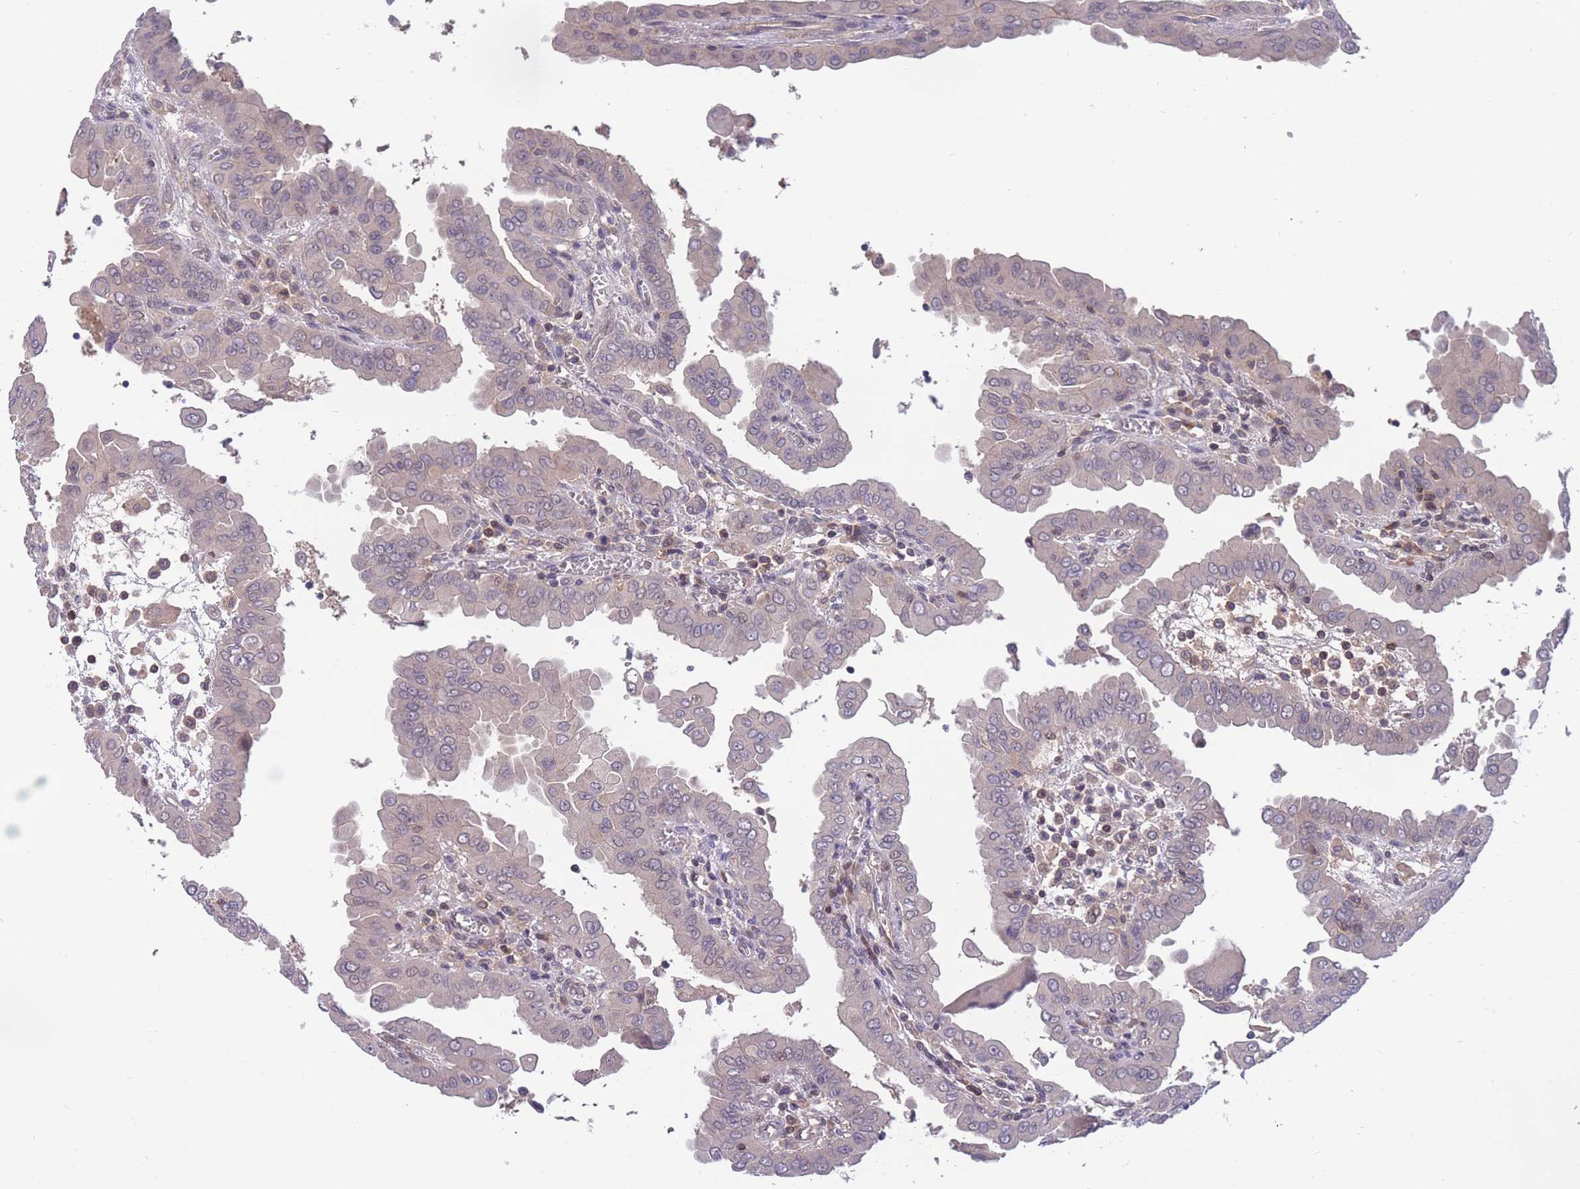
{"staining": {"intensity": "negative", "quantity": "none", "location": "none"}, "tissue": "thyroid cancer", "cell_type": "Tumor cells", "image_type": "cancer", "snomed": [{"axis": "morphology", "description": "Papillary adenocarcinoma, NOS"}, {"axis": "topography", "description": "Thyroid gland"}], "caption": "Immunohistochemical staining of thyroid cancer (papillary adenocarcinoma) demonstrates no significant expression in tumor cells.", "gene": "UBE2N", "patient": {"sex": "male", "age": 33}}